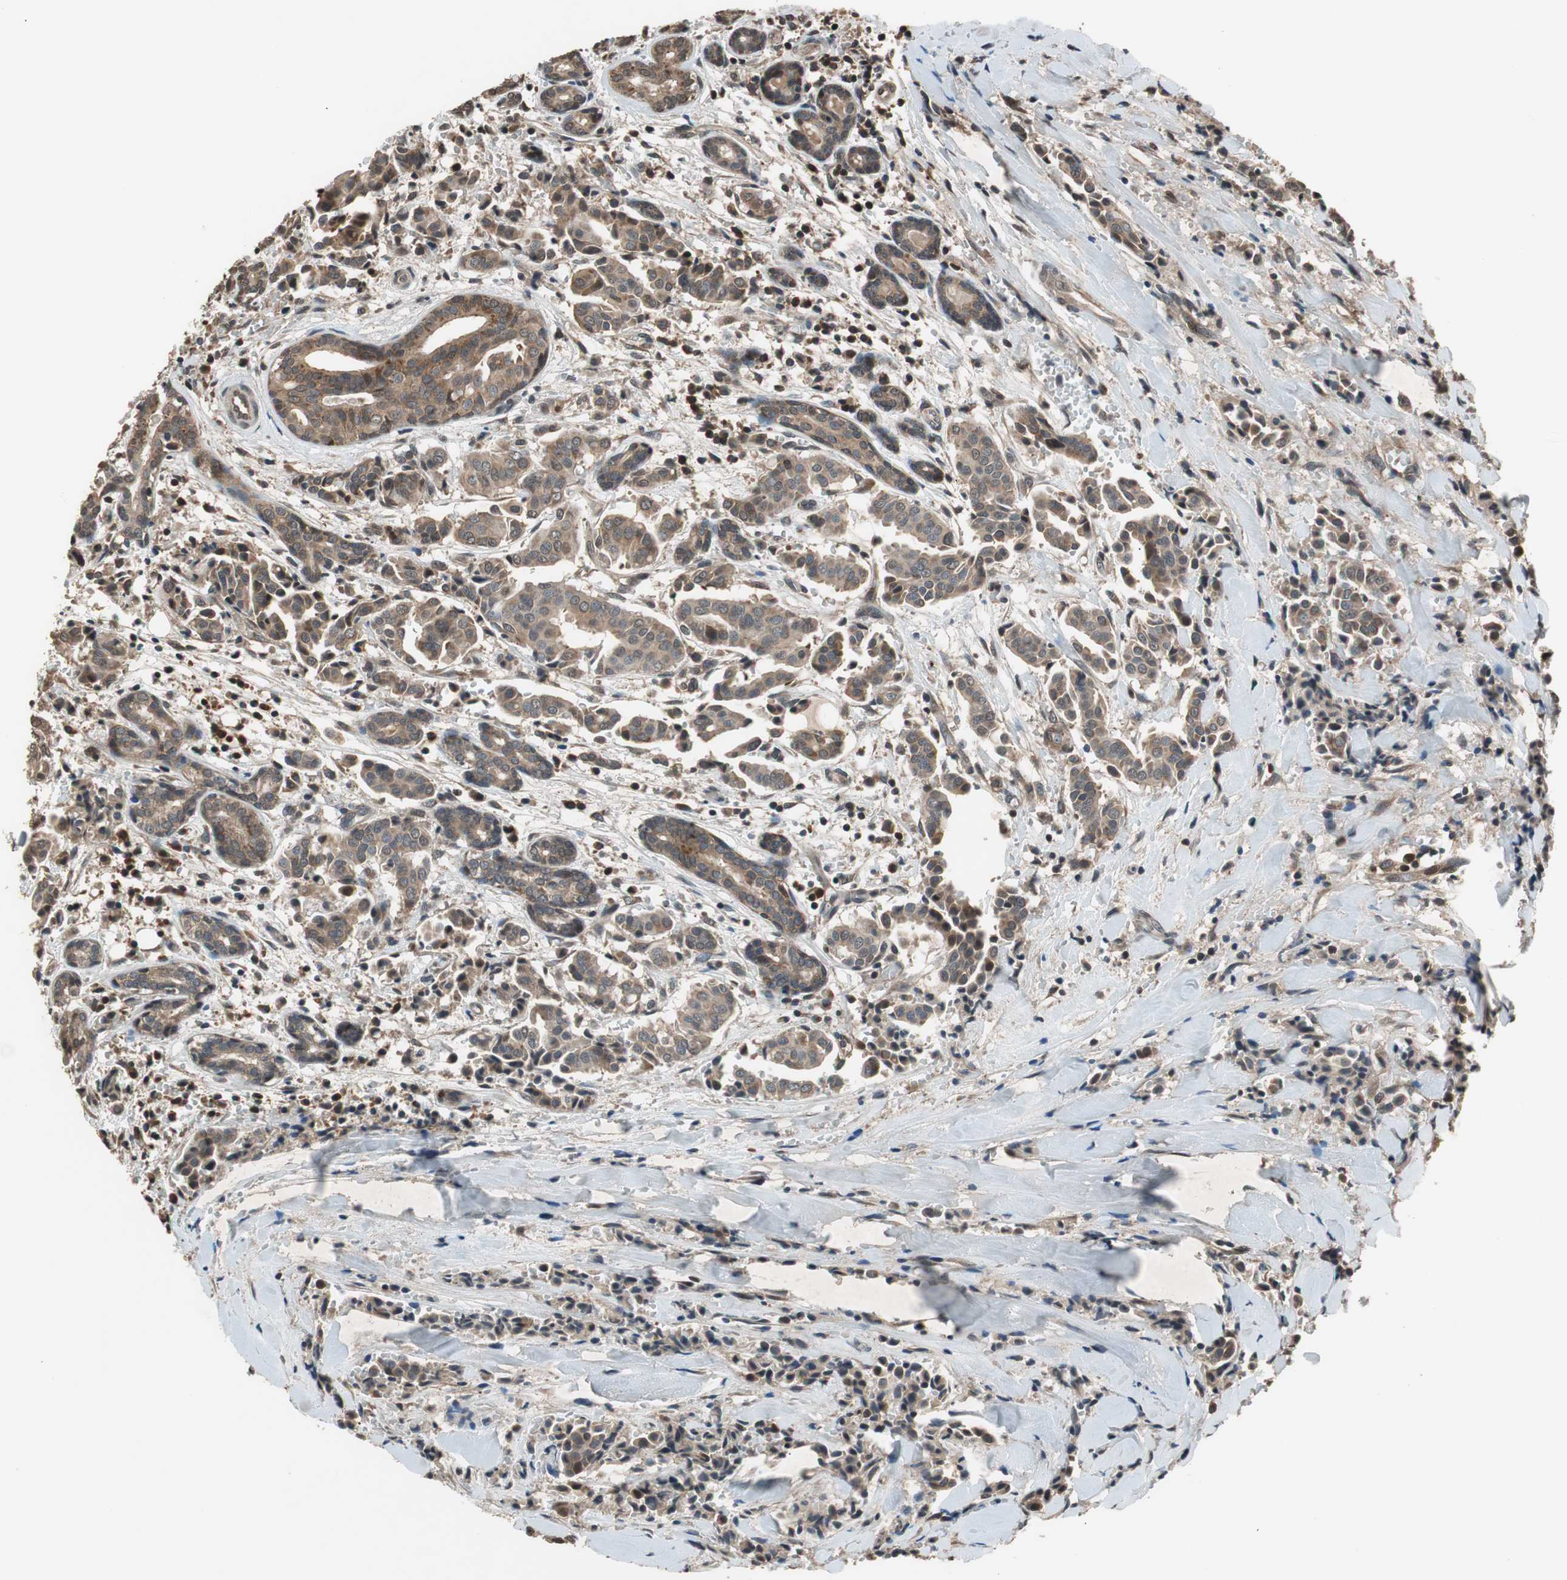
{"staining": {"intensity": "moderate", "quantity": ">75%", "location": "cytoplasmic/membranous"}, "tissue": "head and neck cancer", "cell_type": "Tumor cells", "image_type": "cancer", "snomed": [{"axis": "morphology", "description": "Adenocarcinoma, NOS"}, {"axis": "topography", "description": "Salivary gland"}, {"axis": "topography", "description": "Head-Neck"}], "caption": "Human head and neck cancer stained for a protein (brown) shows moderate cytoplasmic/membranous positive positivity in about >75% of tumor cells.", "gene": "TMEM230", "patient": {"sex": "female", "age": 59}}